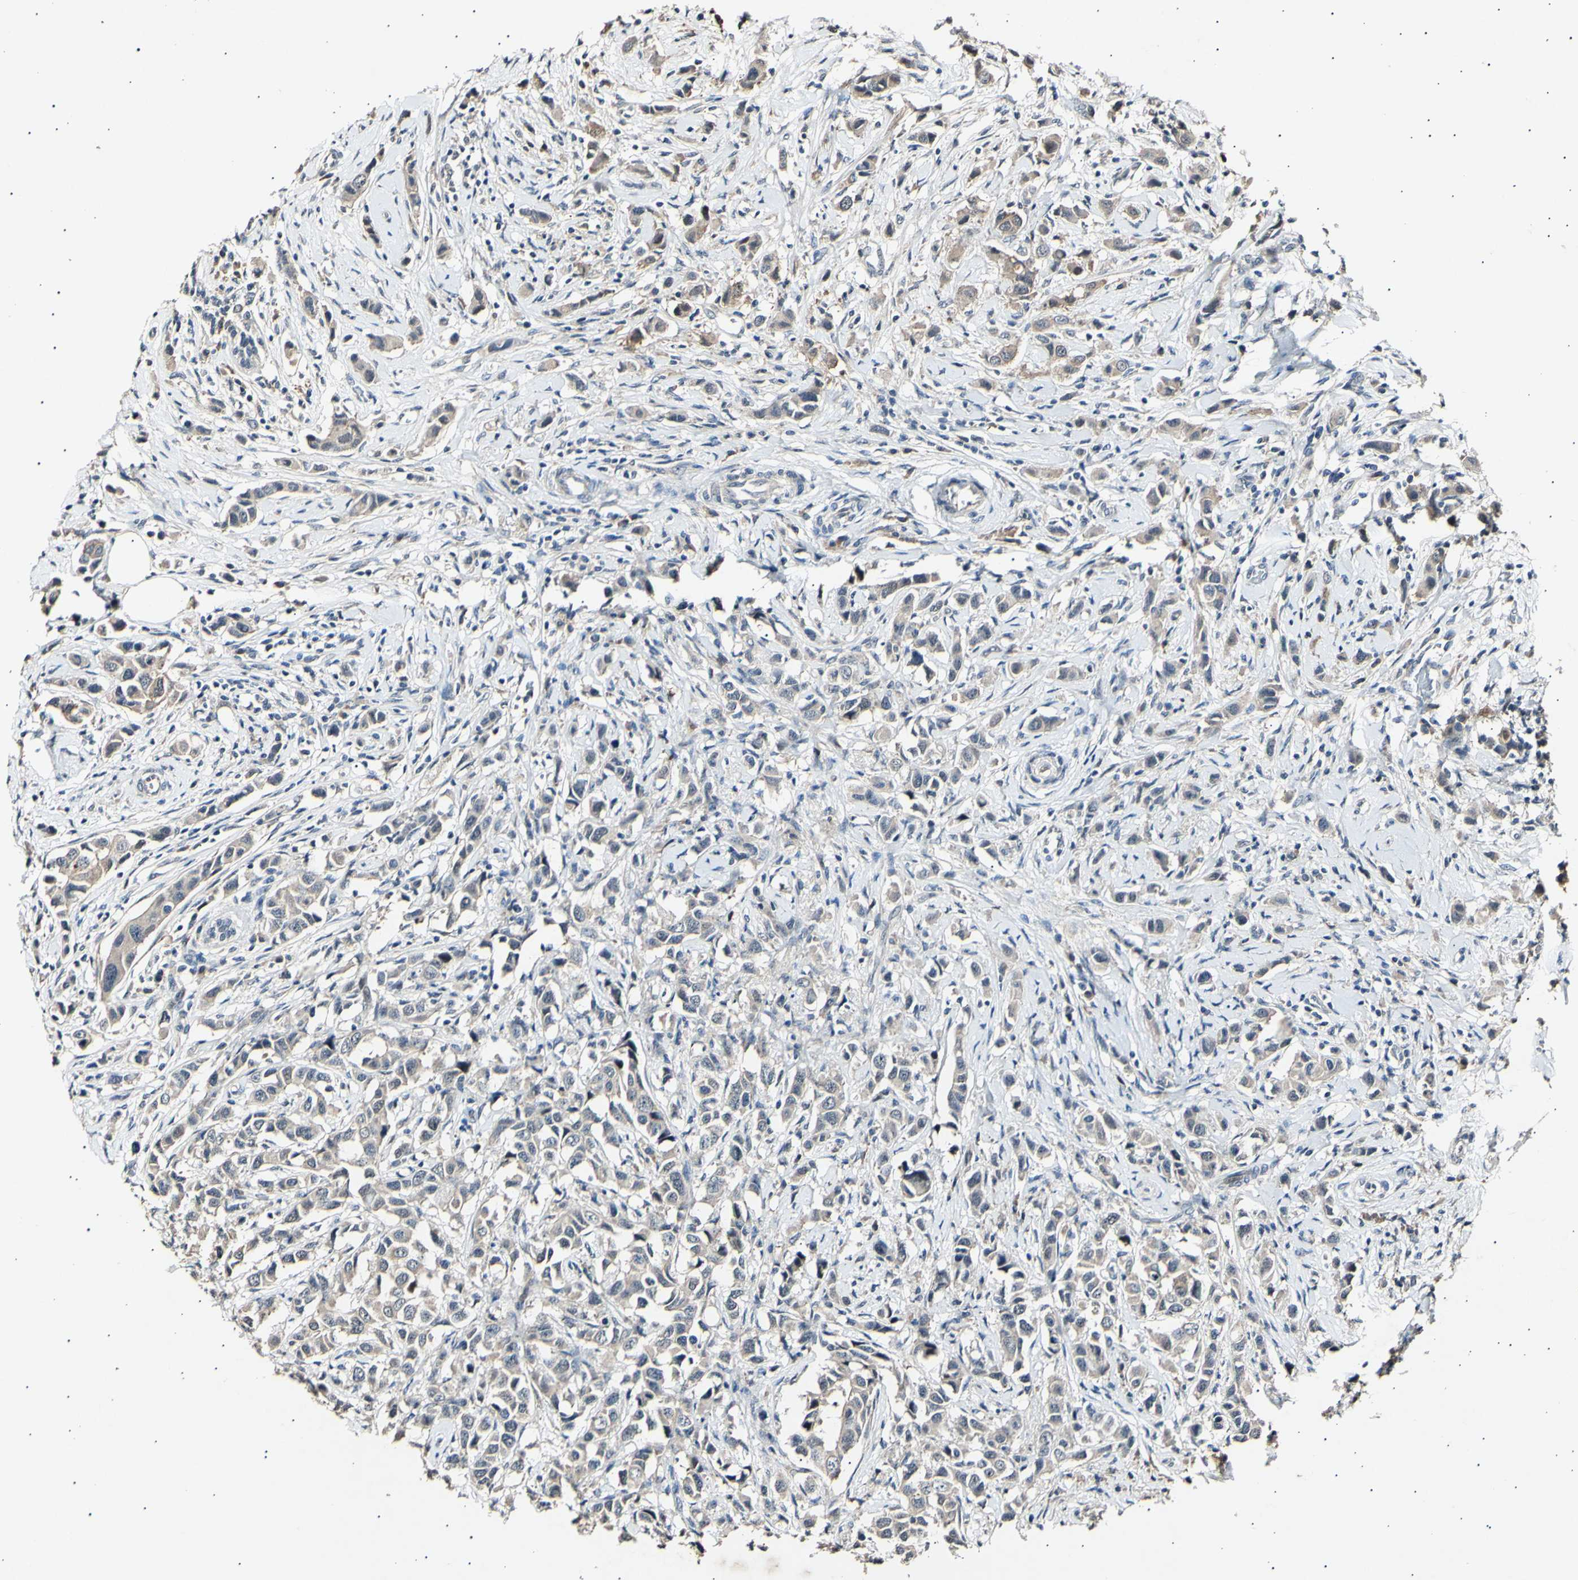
{"staining": {"intensity": "weak", "quantity": ">75%", "location": "cytoplasmic/membranous"}, "tissue": "breast cancer", "cell_type": "Tumor cells", "image_type": "cancer", "snomed": [{"axis": "morphology", "description": "Normal tissue, NOS"}, {"axis": "morphology", "description": "Duct carcinoma"}, {"axis": "topography", "description": "Breast"}], "caption": "Tumor cells demonstrate low levels of weak cytoplasmic/membranous expression in approximately >75% of cells in human breast cancer.", "gene": "ADCY3", "patient": {"sex": "female", "age": 50}}